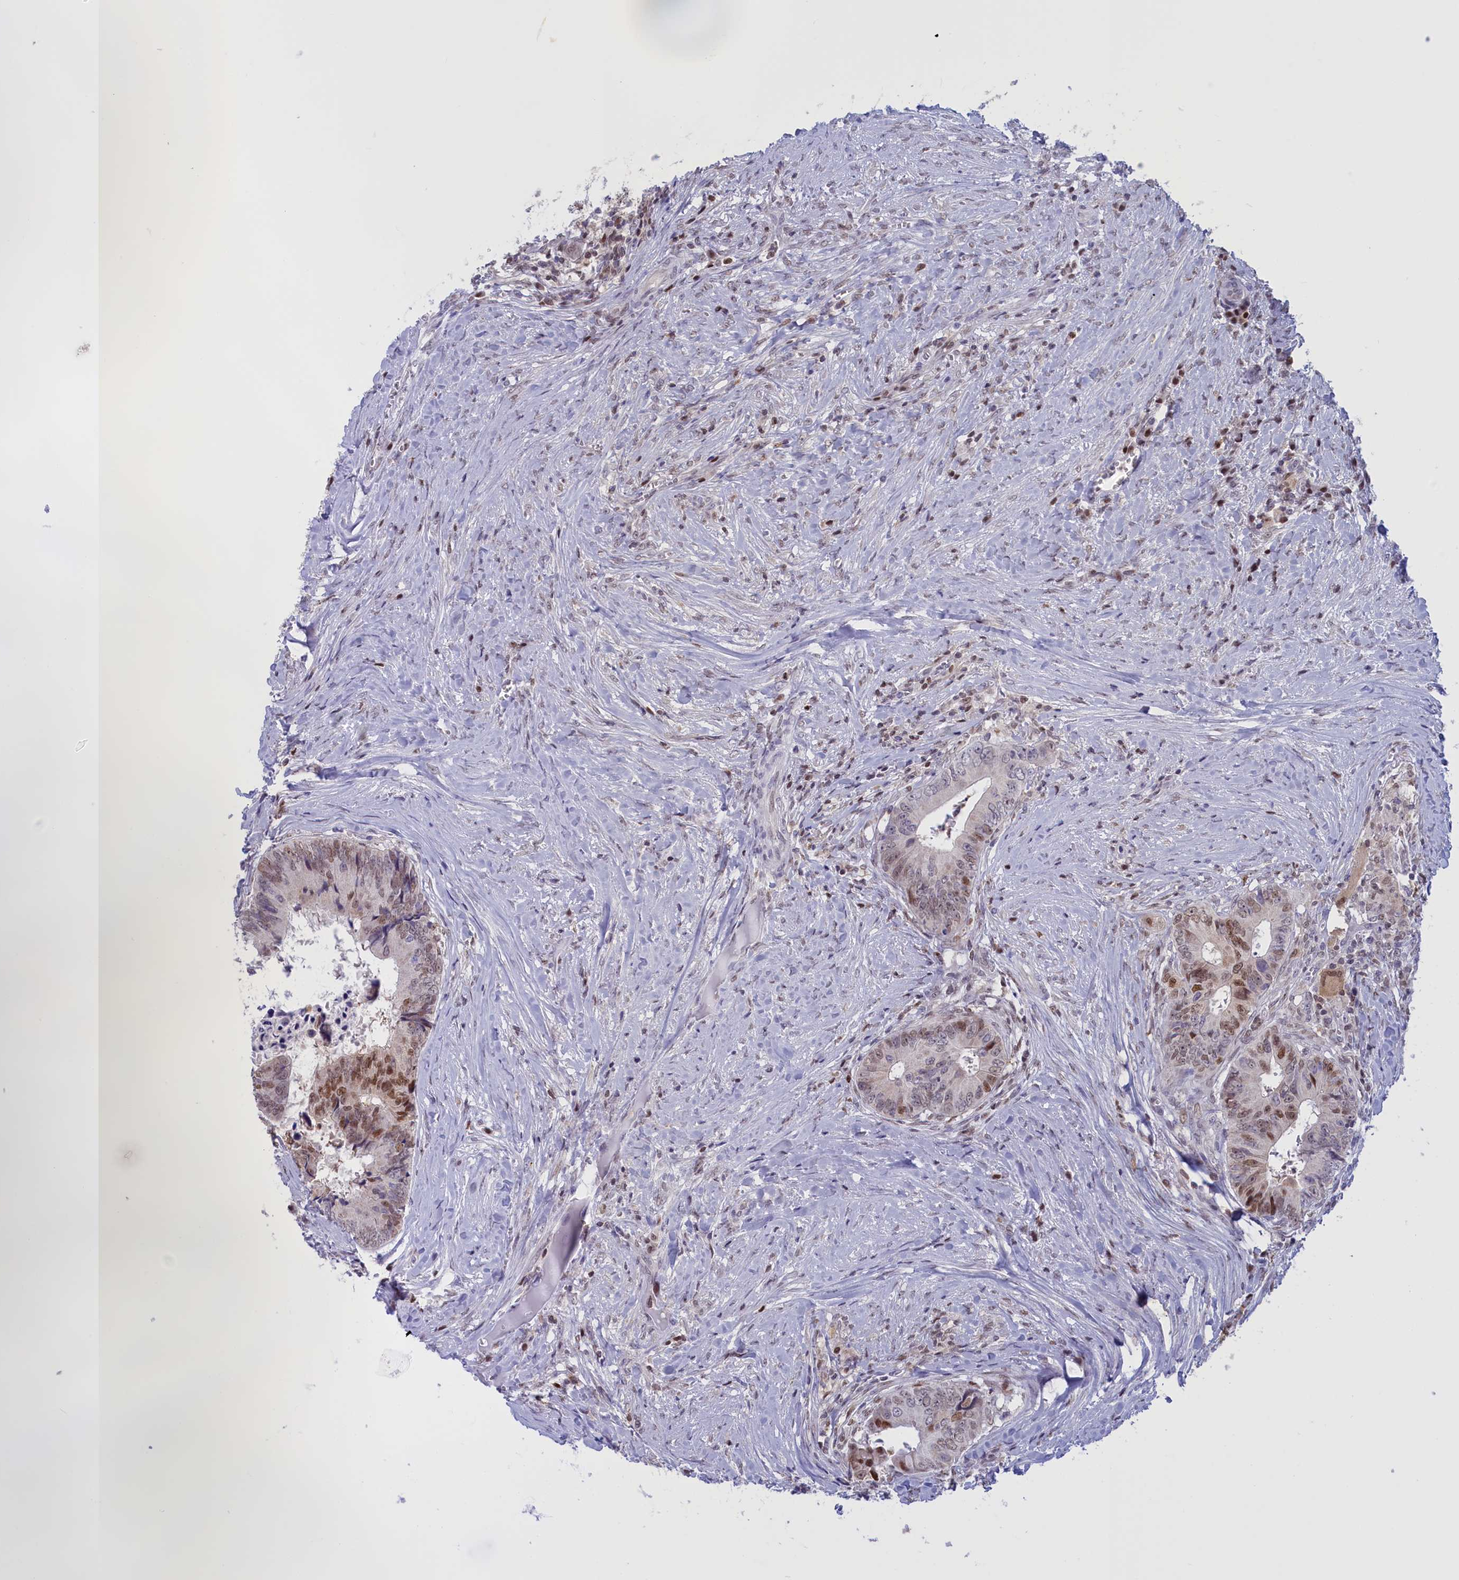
{"staining": {"intensity": "moderate", "quantity": "25%-75%", "location": "nuclear"}, "tissue": "colorectal cancer", "cell_type": "Tumor cells", "image_type": "cancer", "snomed": [{"axis": "morphology", "description": "Adenocarcinoma, NOS"}, {"axis": "topography", "description": "Colon"}], "caption": "Colorectal cancer (adenocarcinoma) stained for a protein shows moderate nuclear positivity in tumor cells.", "gene": "IZUMO2", "patient": {"sex": "male", "age": 85}}